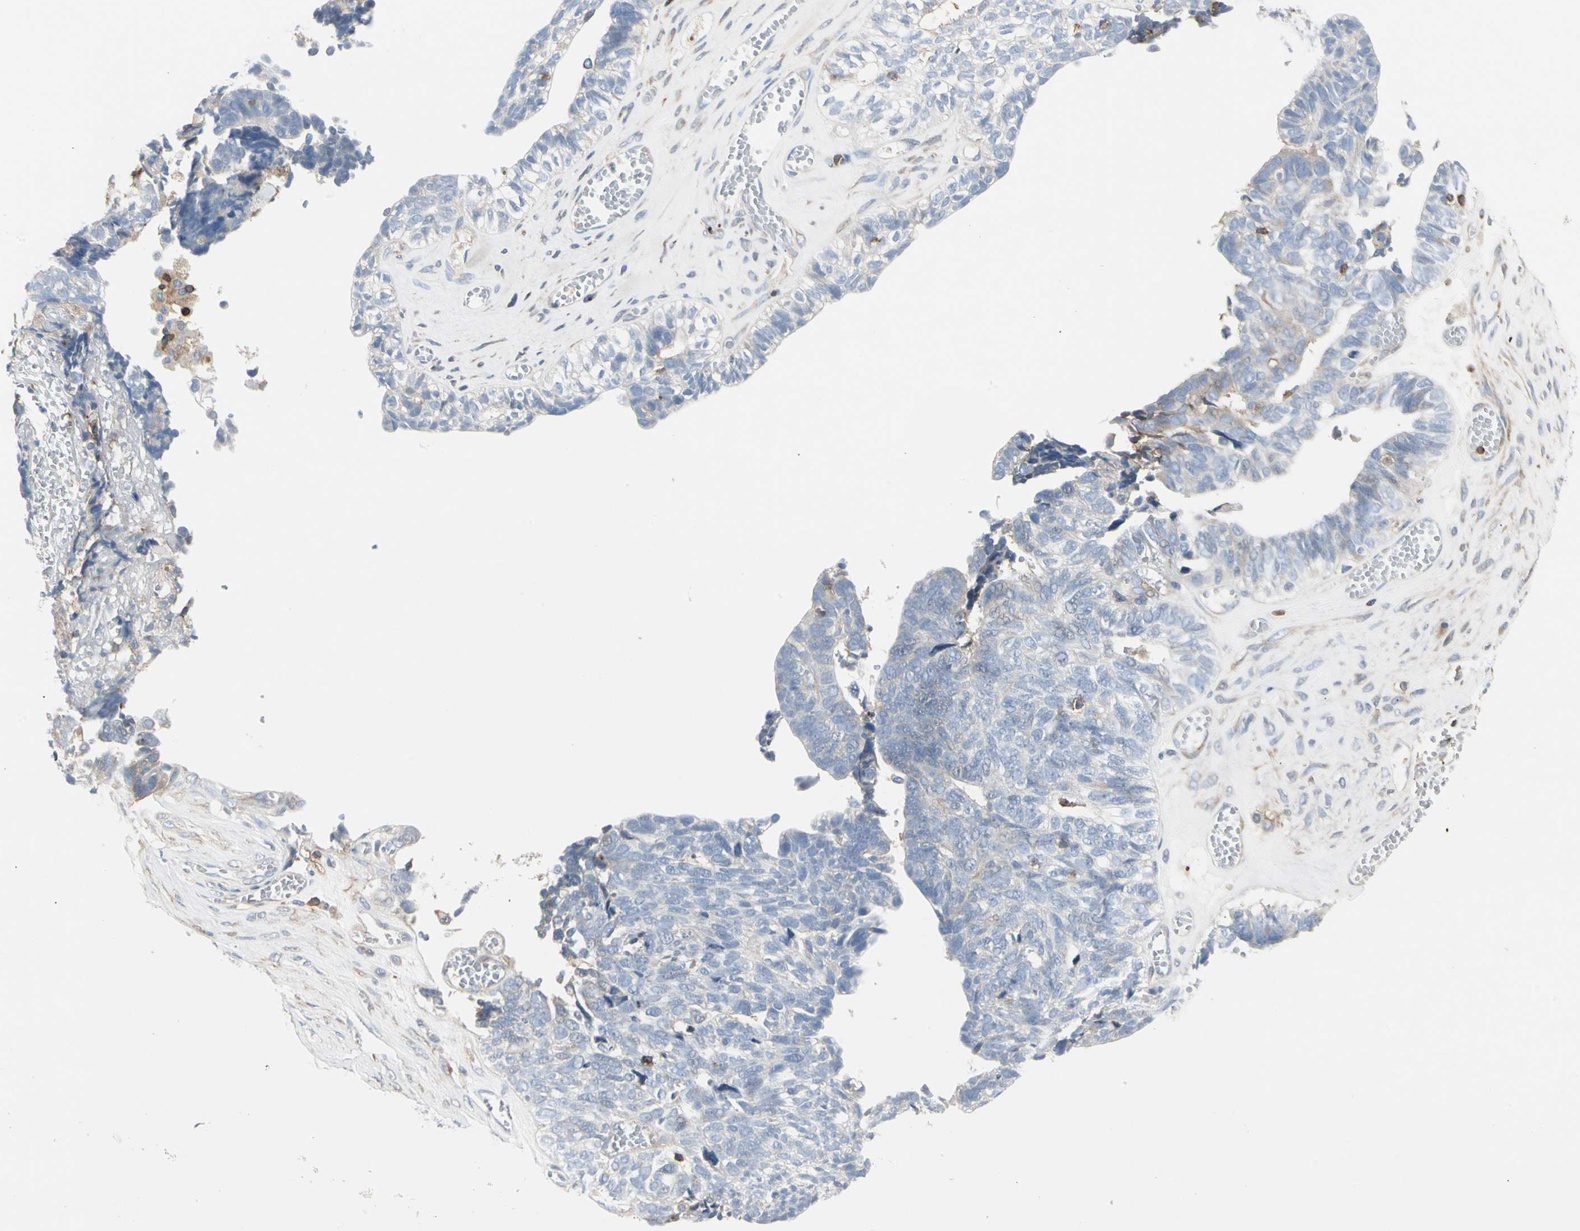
{"staining": {"intensity": "weak", "quantity": "<25%", "location": "cytoplasmic/membranous"}, "tissue": "ovarian cancer", "cell_type": "Tumor cells", "image_type": "cancer", "snomed": [{"axis": "morphology", "description": "Cystadenocarcinoma, serous, NOS"}, {"axis": "topography", "description": "Ovary"}], "caption": "Immunohistochemical staining of ovarian cancer exhibits no significant expression in tumor cells.", "gene": "CLEC2B", "patient": {"sex": "female", "age": 79}}